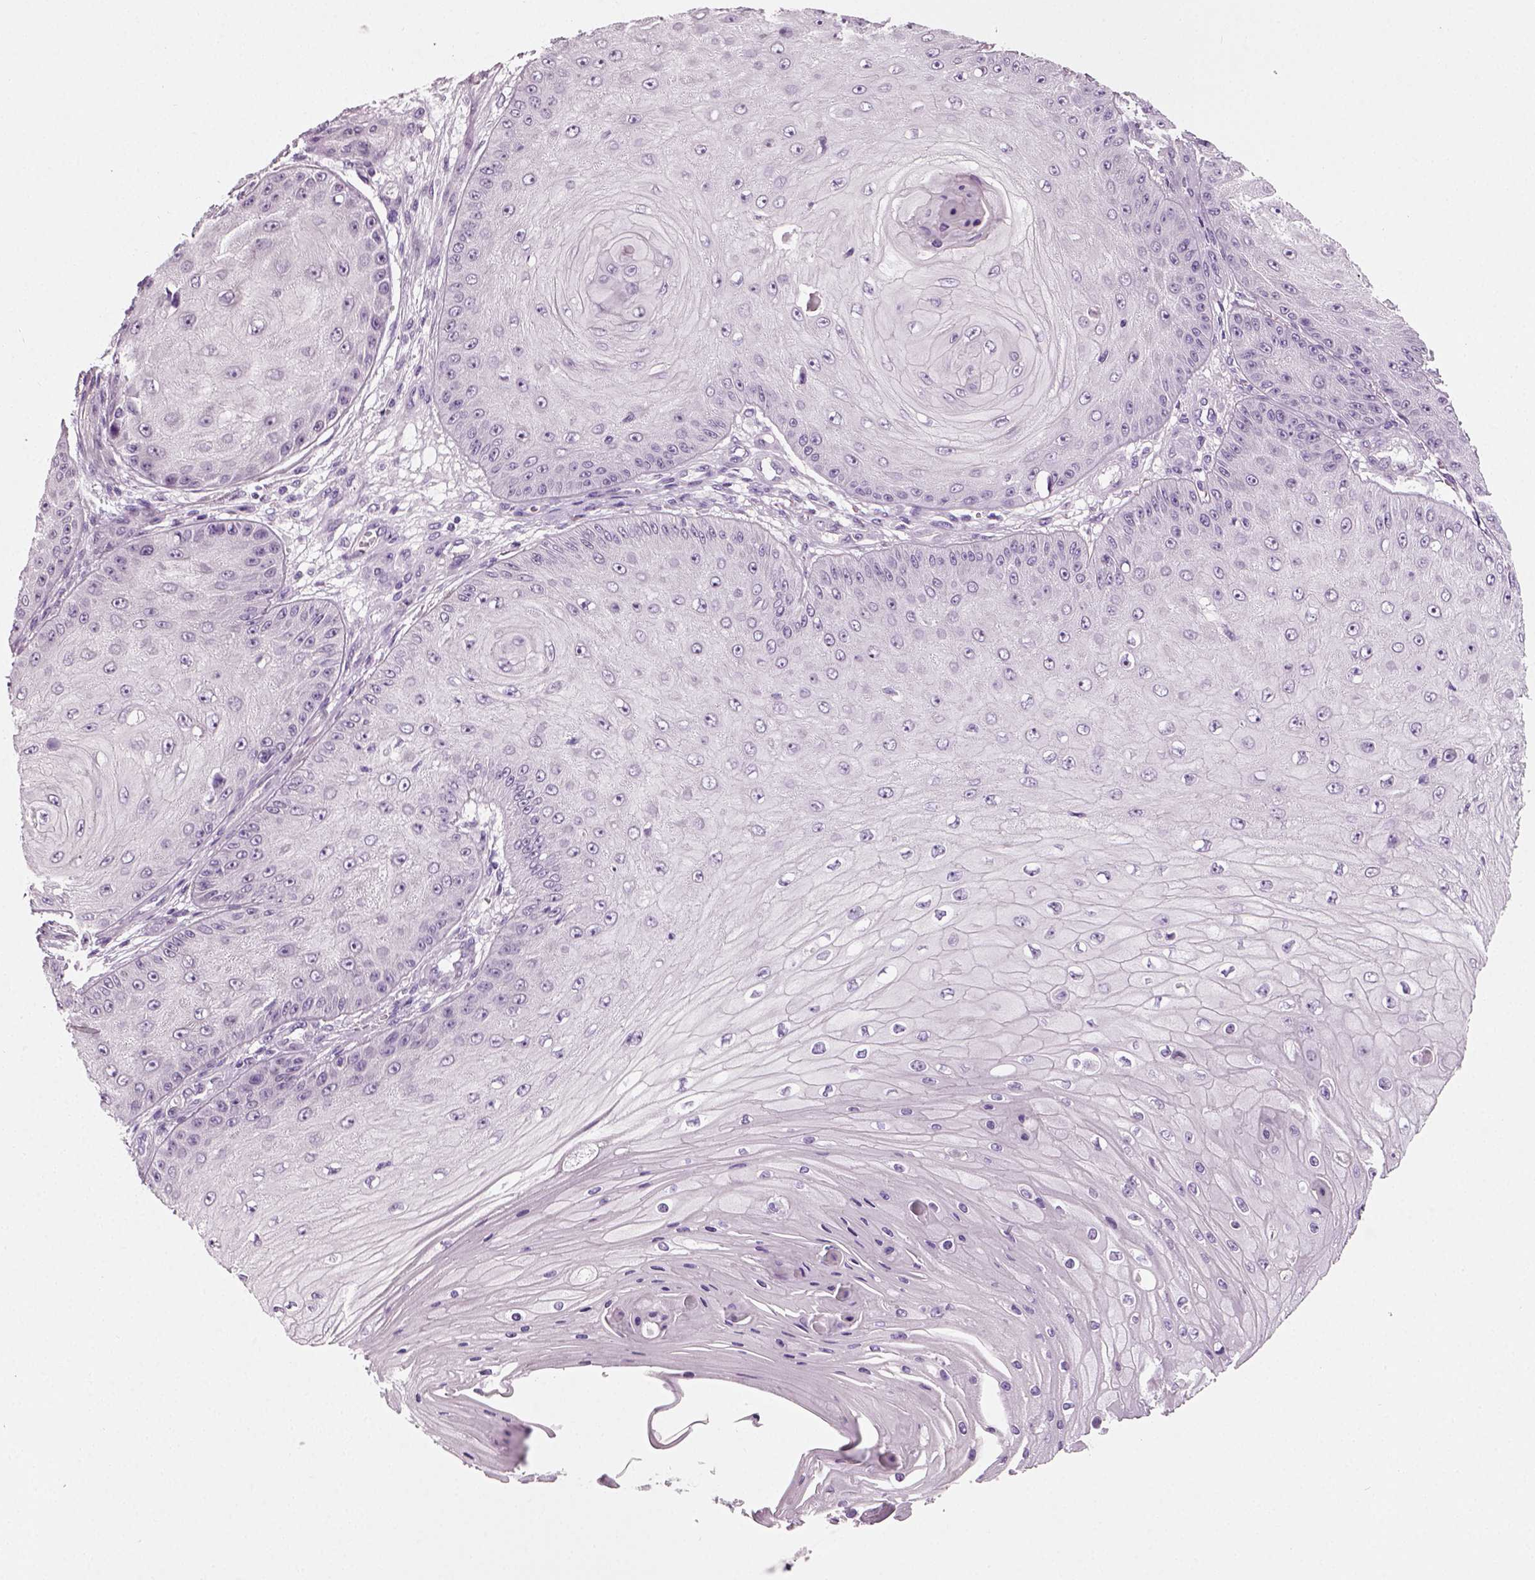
{"staining": {"intensity": "negative", "quantity": "none", "location": "none"}, "tissue": "skin cancer", "cell_type": "Tumor cells", "image_type": "cancer", "snomed": [{"axis": "morphology", "description": "Squamous cell carcinoma, NOS"}, {"axis": "topography", "description": "Skin"}], "caption": "Skin squamous cell carcinoma was stained to show a protein in brown. There is no significant expression in tumor cells. The staining was performed using DAB to visualize the protein expression in brown, while the nuclei were stained in blue with hematoxylin (Magnification: 20x).", "gene": "SPATA31E1", "patient": {"sex": "male", "age": 70}}